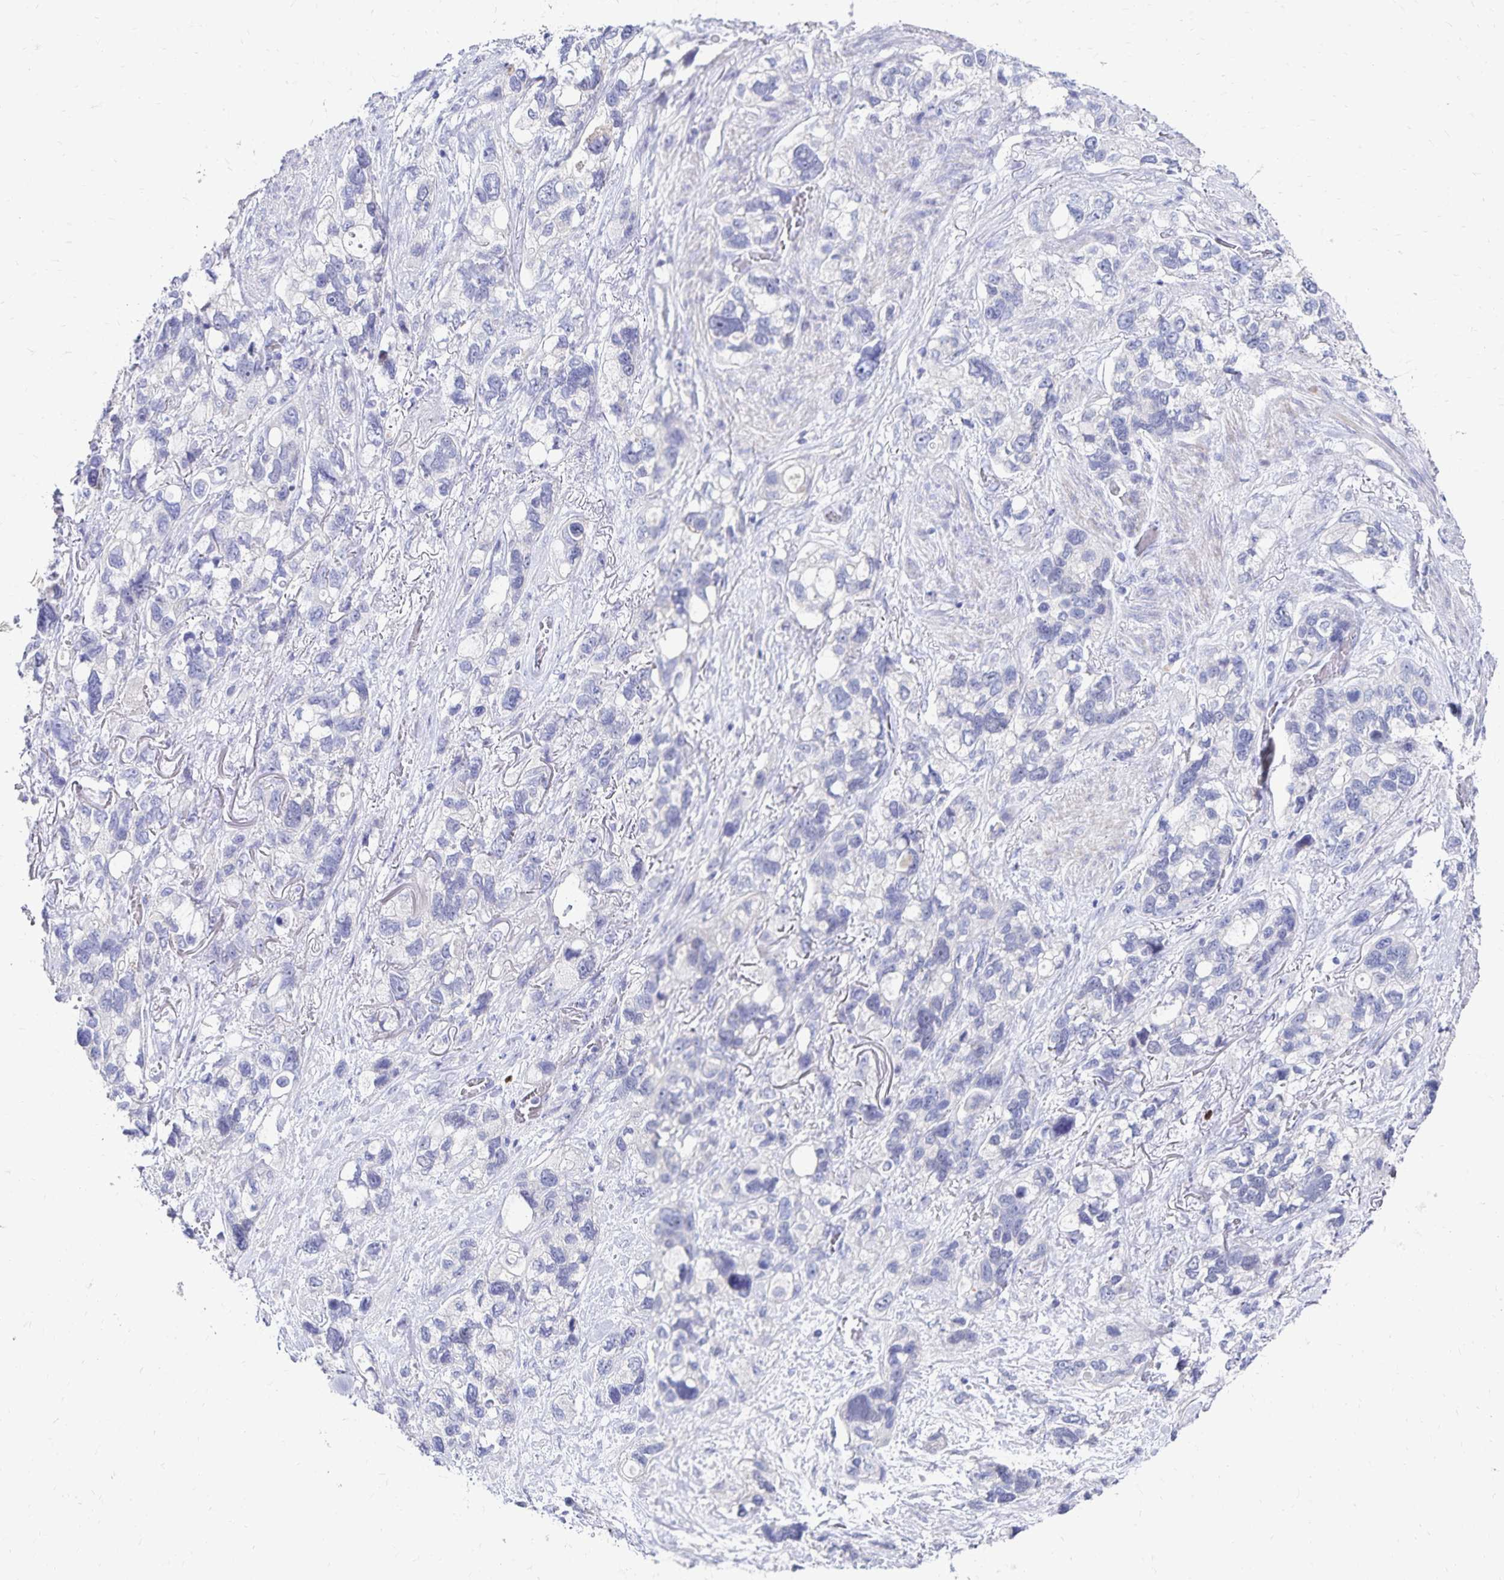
{"staining": {"intensity": "negative", "quantity": "none", "location": "none"}, "tissue": "stomach cancer", "cell_type": "Tumor cells", "image_type": "cancer", "snomed": [{"axis": "morphology", "description": "Adenocarcinoma, NOS"}, {"axis": "topography", "description": "Stomach, upper"}], "caption": "This is an immunohistochemistry histopathology image of human stomach cancer (adenocarcinoma). There is no staining in tumor cells.", "gene": "PAX5", "patient": {"sex": "female", "age": 81}}